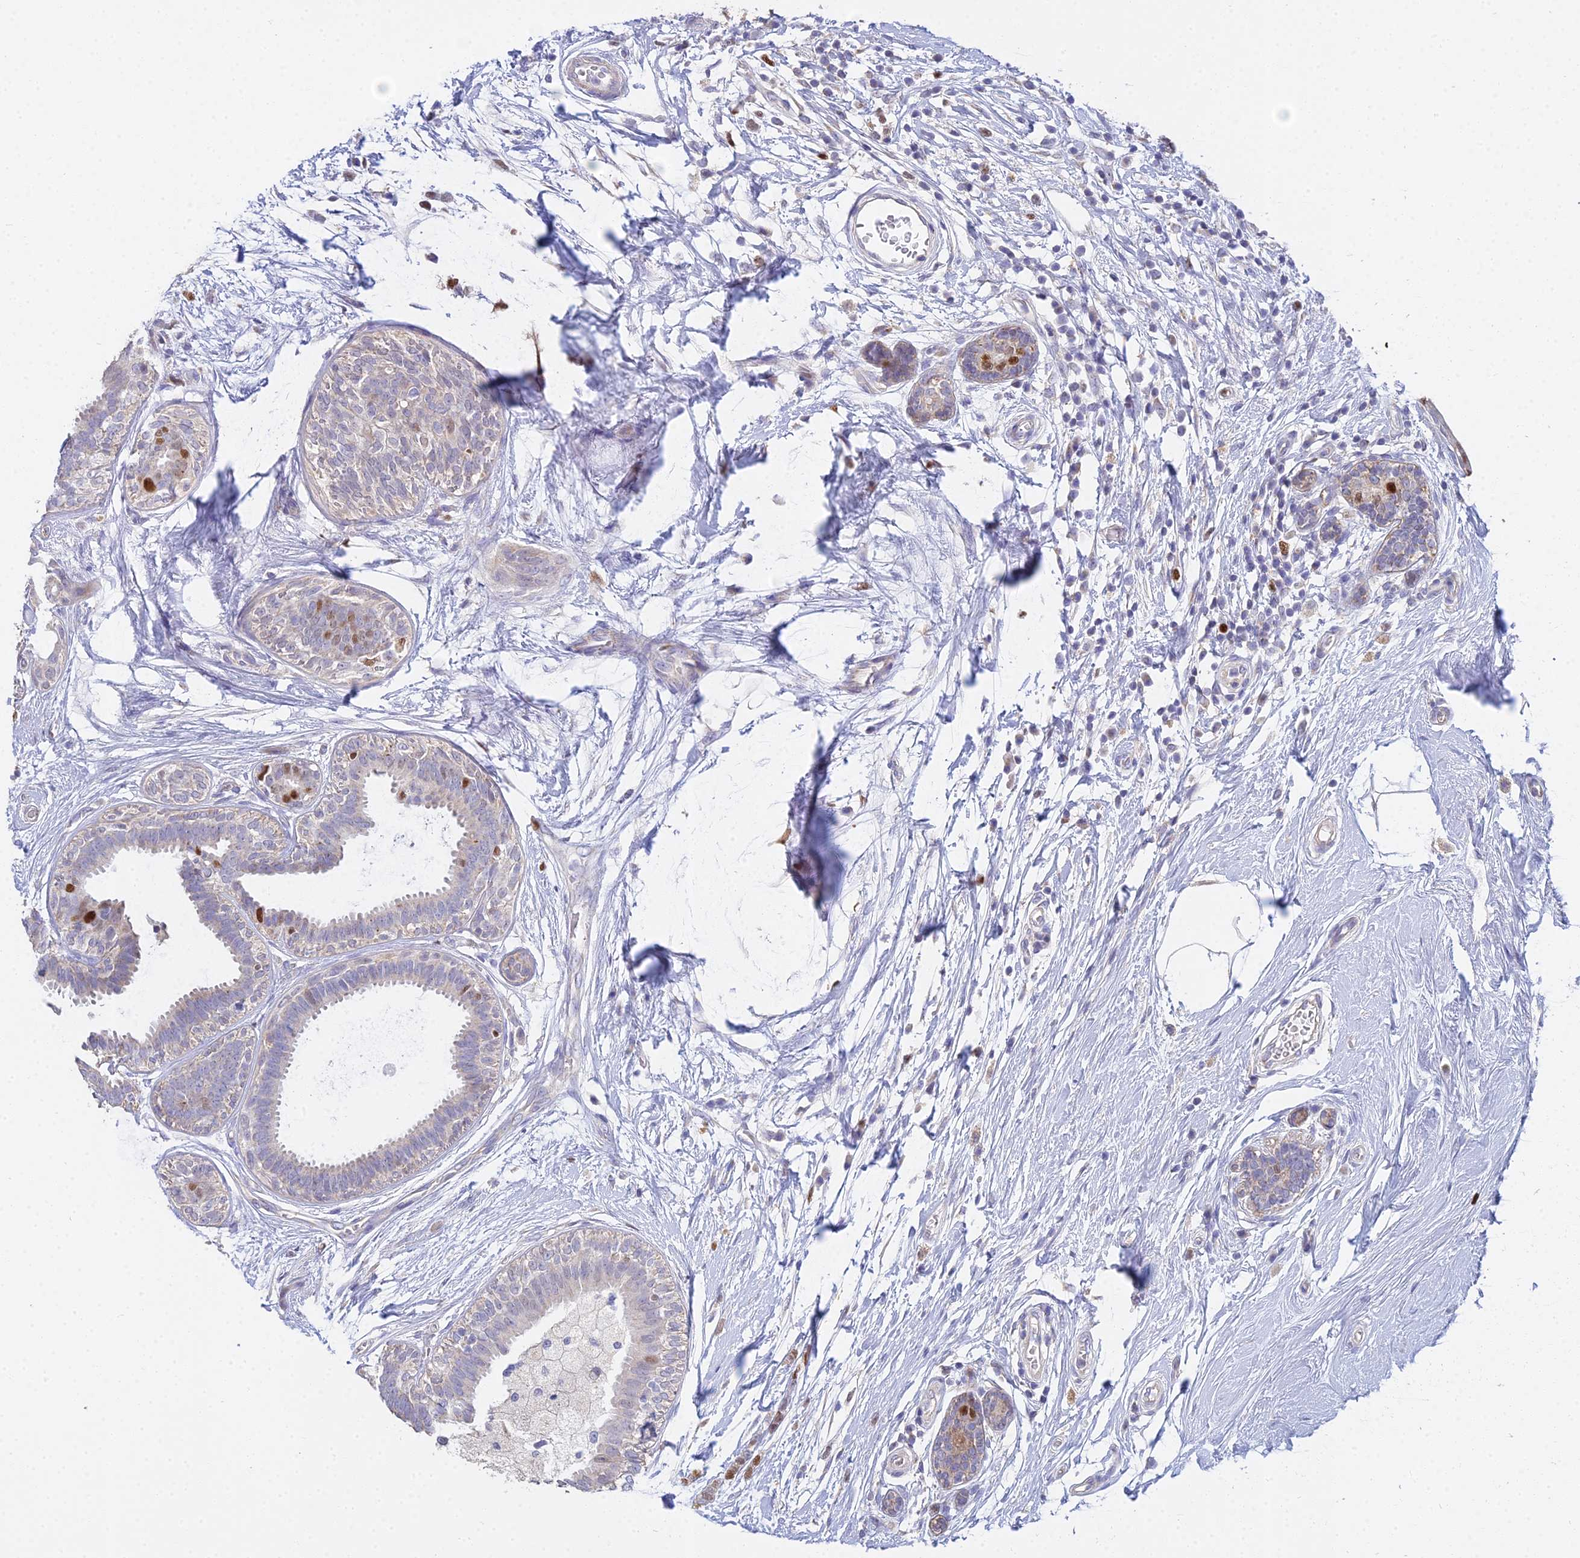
{"staining": {"intensity": "moderate", "quantity": "<25%", "location": "nuclear"}, "tissue": "breast cancer", "cell_type": "Tumor cells", "image_type": "cancer", "snomed": [{"axis": "morphology", "description": "Lobular carcinoma"}, {"axis": "topography", "description": "Breast"}], "caption": "Brown immunohistochemical staining in human breast cancer shows moderate nuclear positivity in approximately <25% of tumor cells.", "gene": "MCM2", "patient": {"sex": "female", "age": 58}}